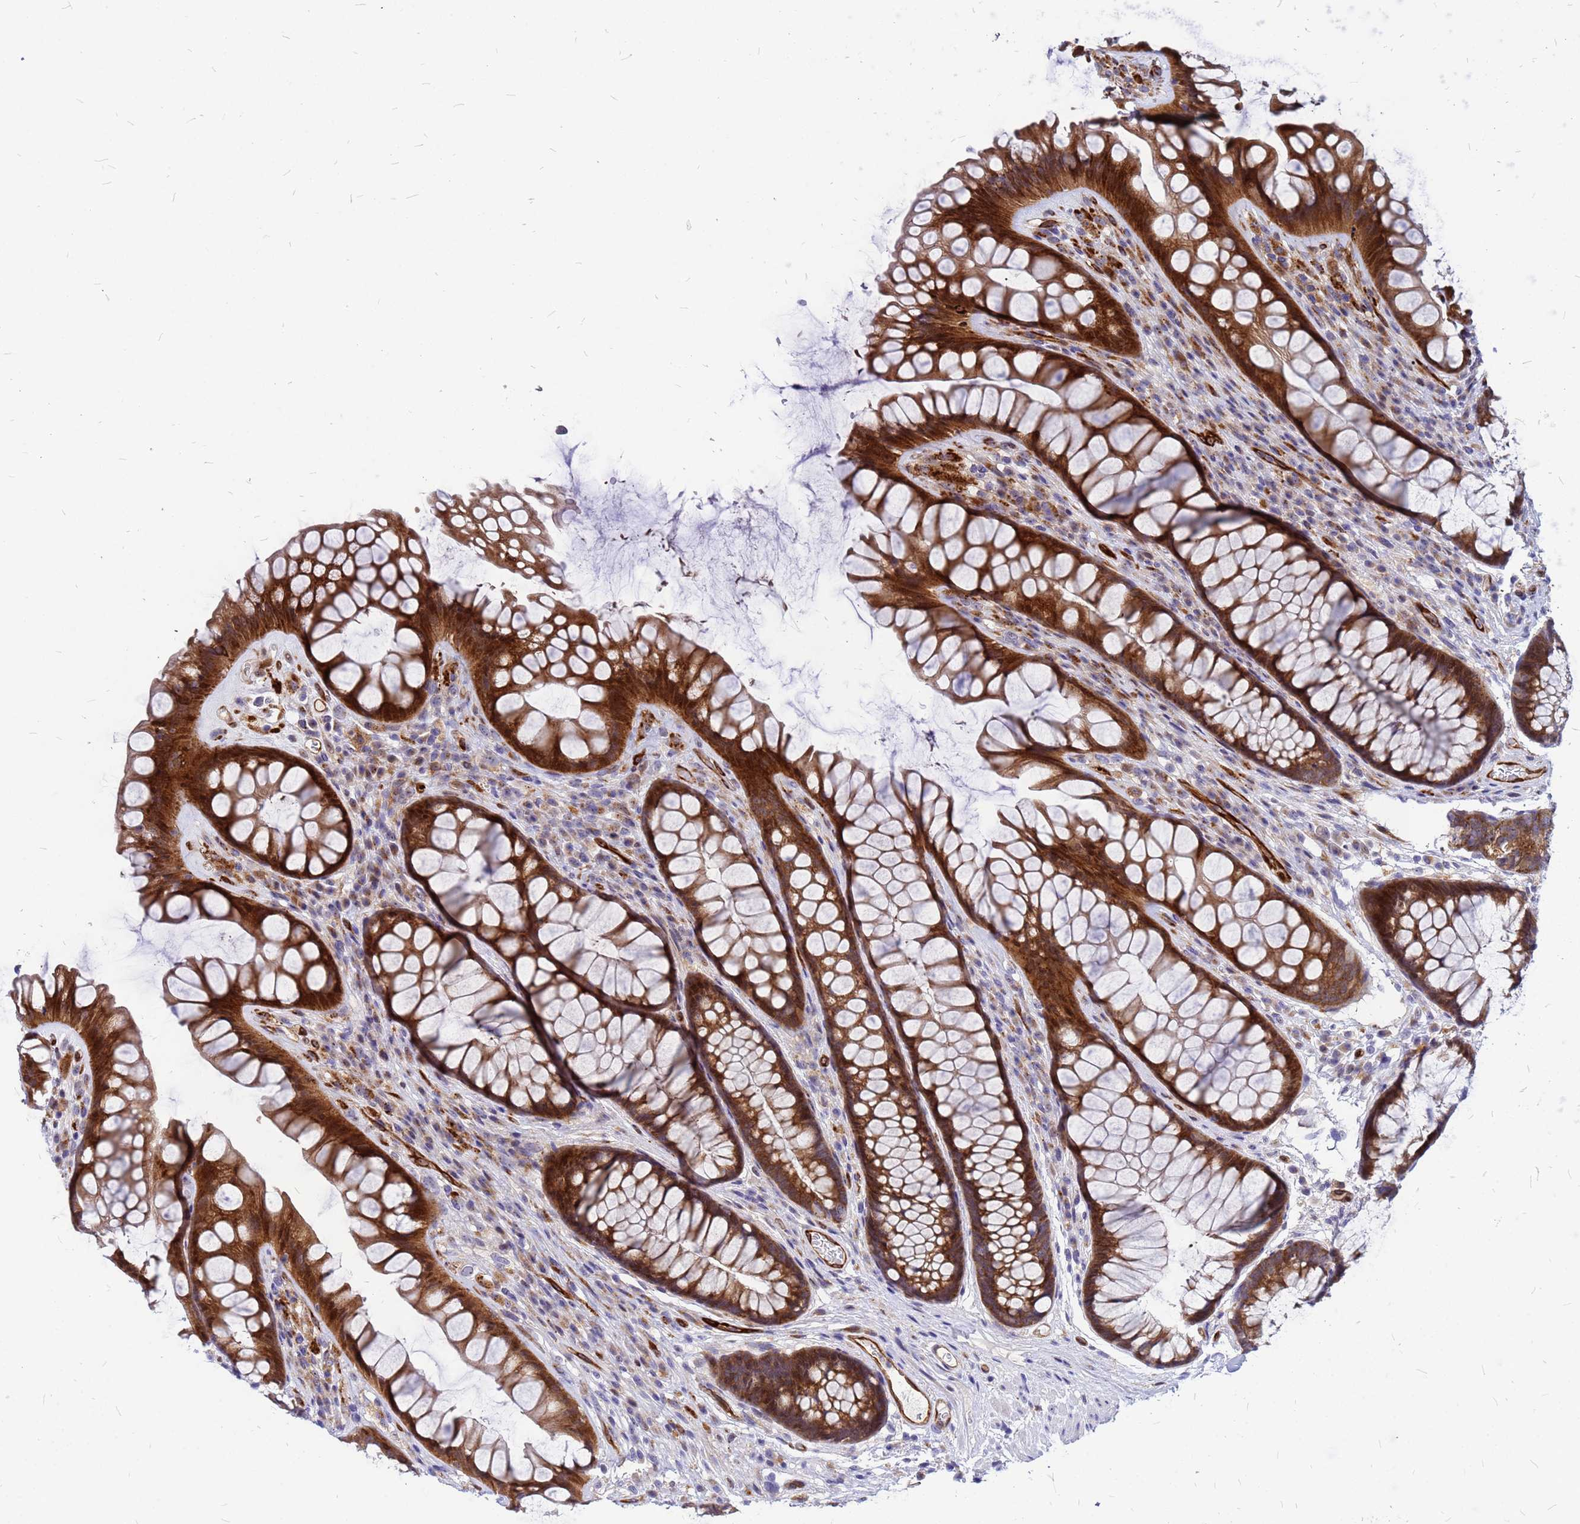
{"staining": {"intensity": "strong", "quantity": ">75%", "location": "cytoplasmic/membranous"}, "tissue": "rectum", "cell_type": "Glandular cells", "image_type": "normal", "snomed": [{"axis": "morphology", "description": "Normal tissue, NOS"}, {"axis": "topography", "description": "Rectum"}], "caption": "Strong cytoplasmic/membranous protein positivity is present in approximately >75% of glandular cells in rectum. The protein is stained brown, and the nuclei are stained in blue (DAB (3,3'-diaminobenzidine) IHC with brightfield microscopy, high magnification).", "gene": "NOSTRIN", "patient": {"sex": "male", "age": 74}}